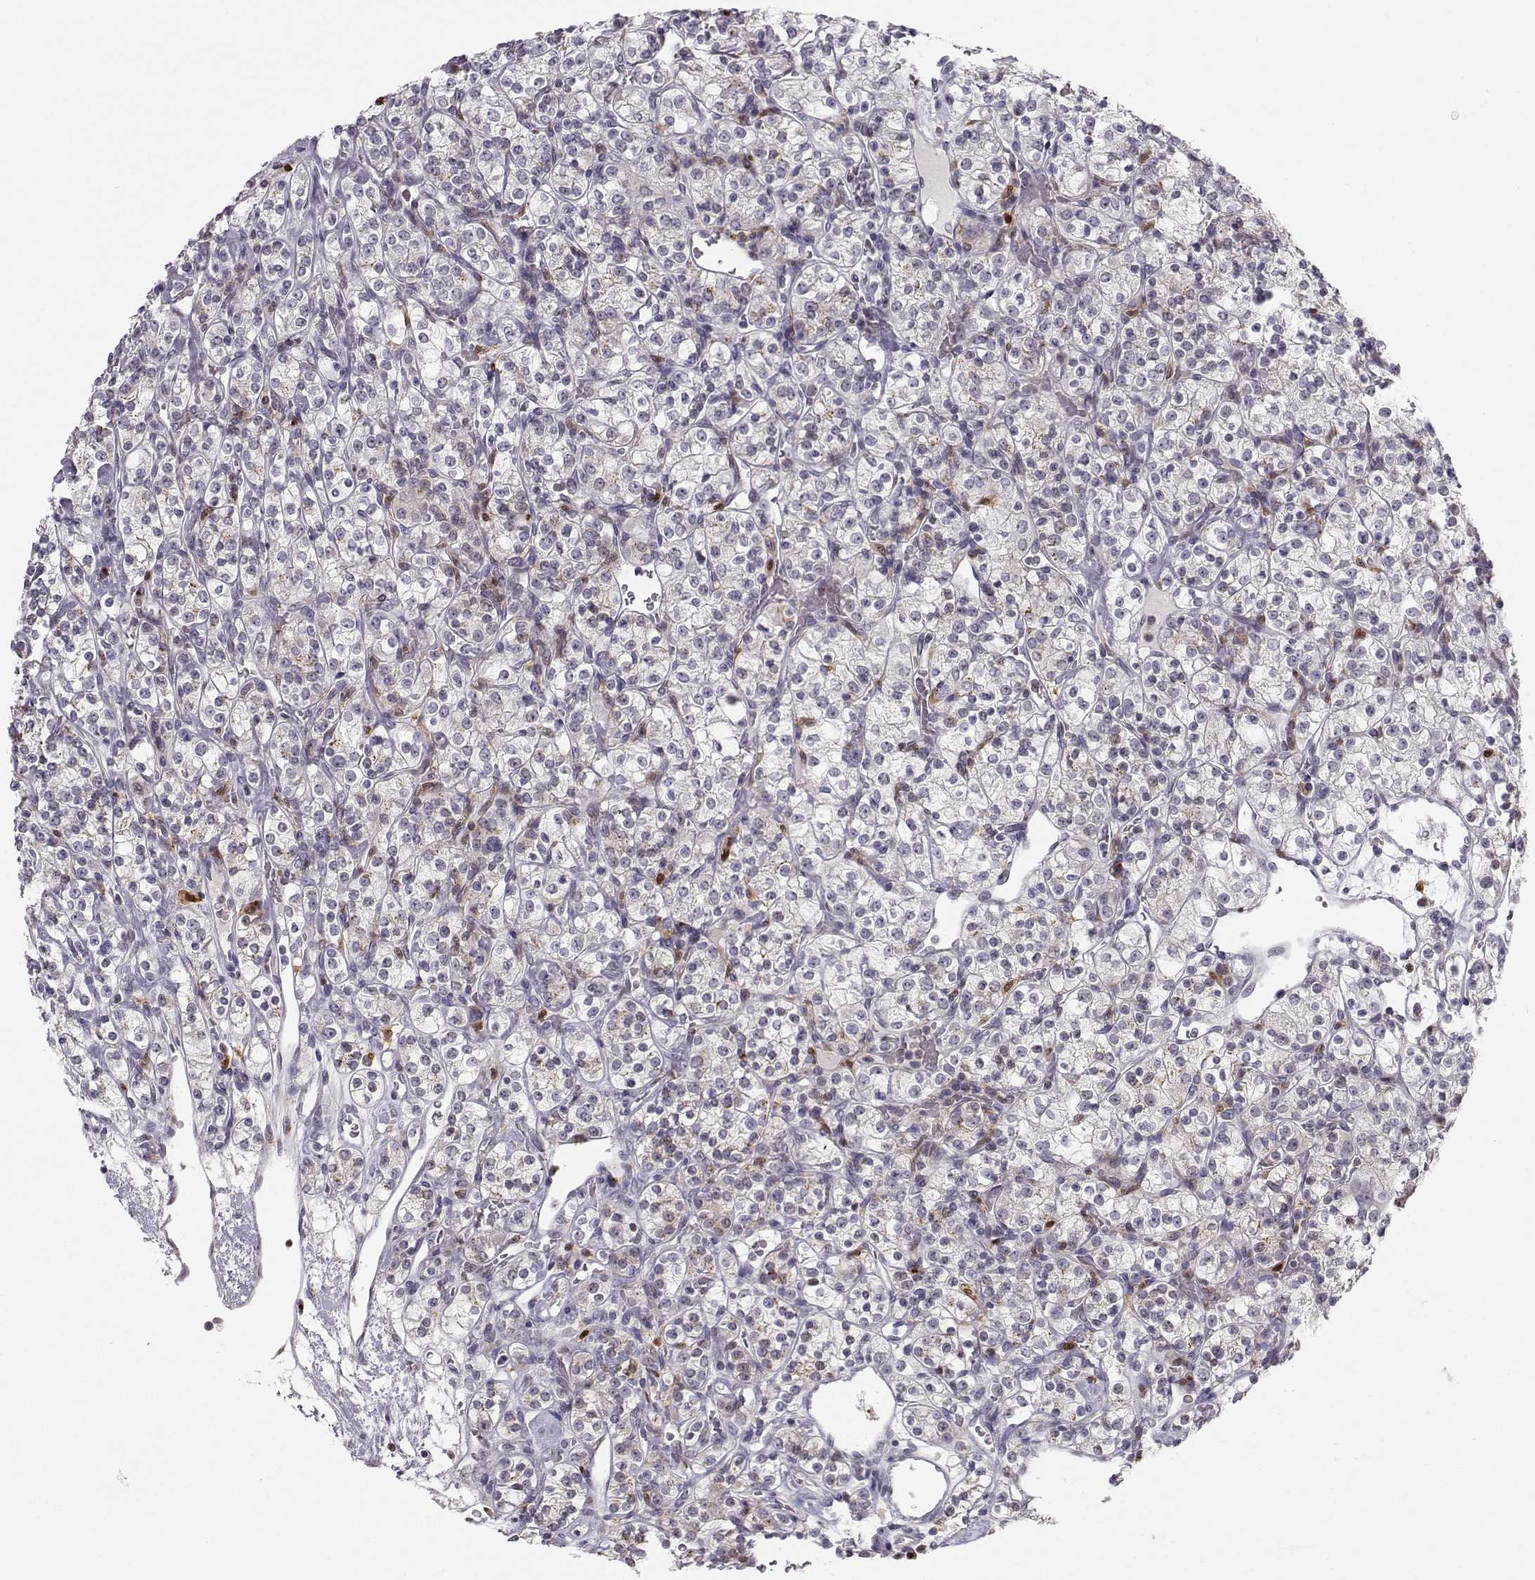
{"staining": {"intensity": "weak", "quantity": "<25%", "location": "cytoplasmic/membranous"}, "tissue": "renal cancer", "cell_type": "Tumor cells", "image_type": "cancer", "snomed": [{"axis": "morphology", "description": "Adenocarcinoma, NOS"}, {"axis": "topography", "description": "Kidney"}], "caption": "This is an immunohistochemistry histopathology image of renal adenocarcinoma. There is no expression in tumor cells.", "gene": "HTR7", "patient": {"sex": "male", "age": 77}}